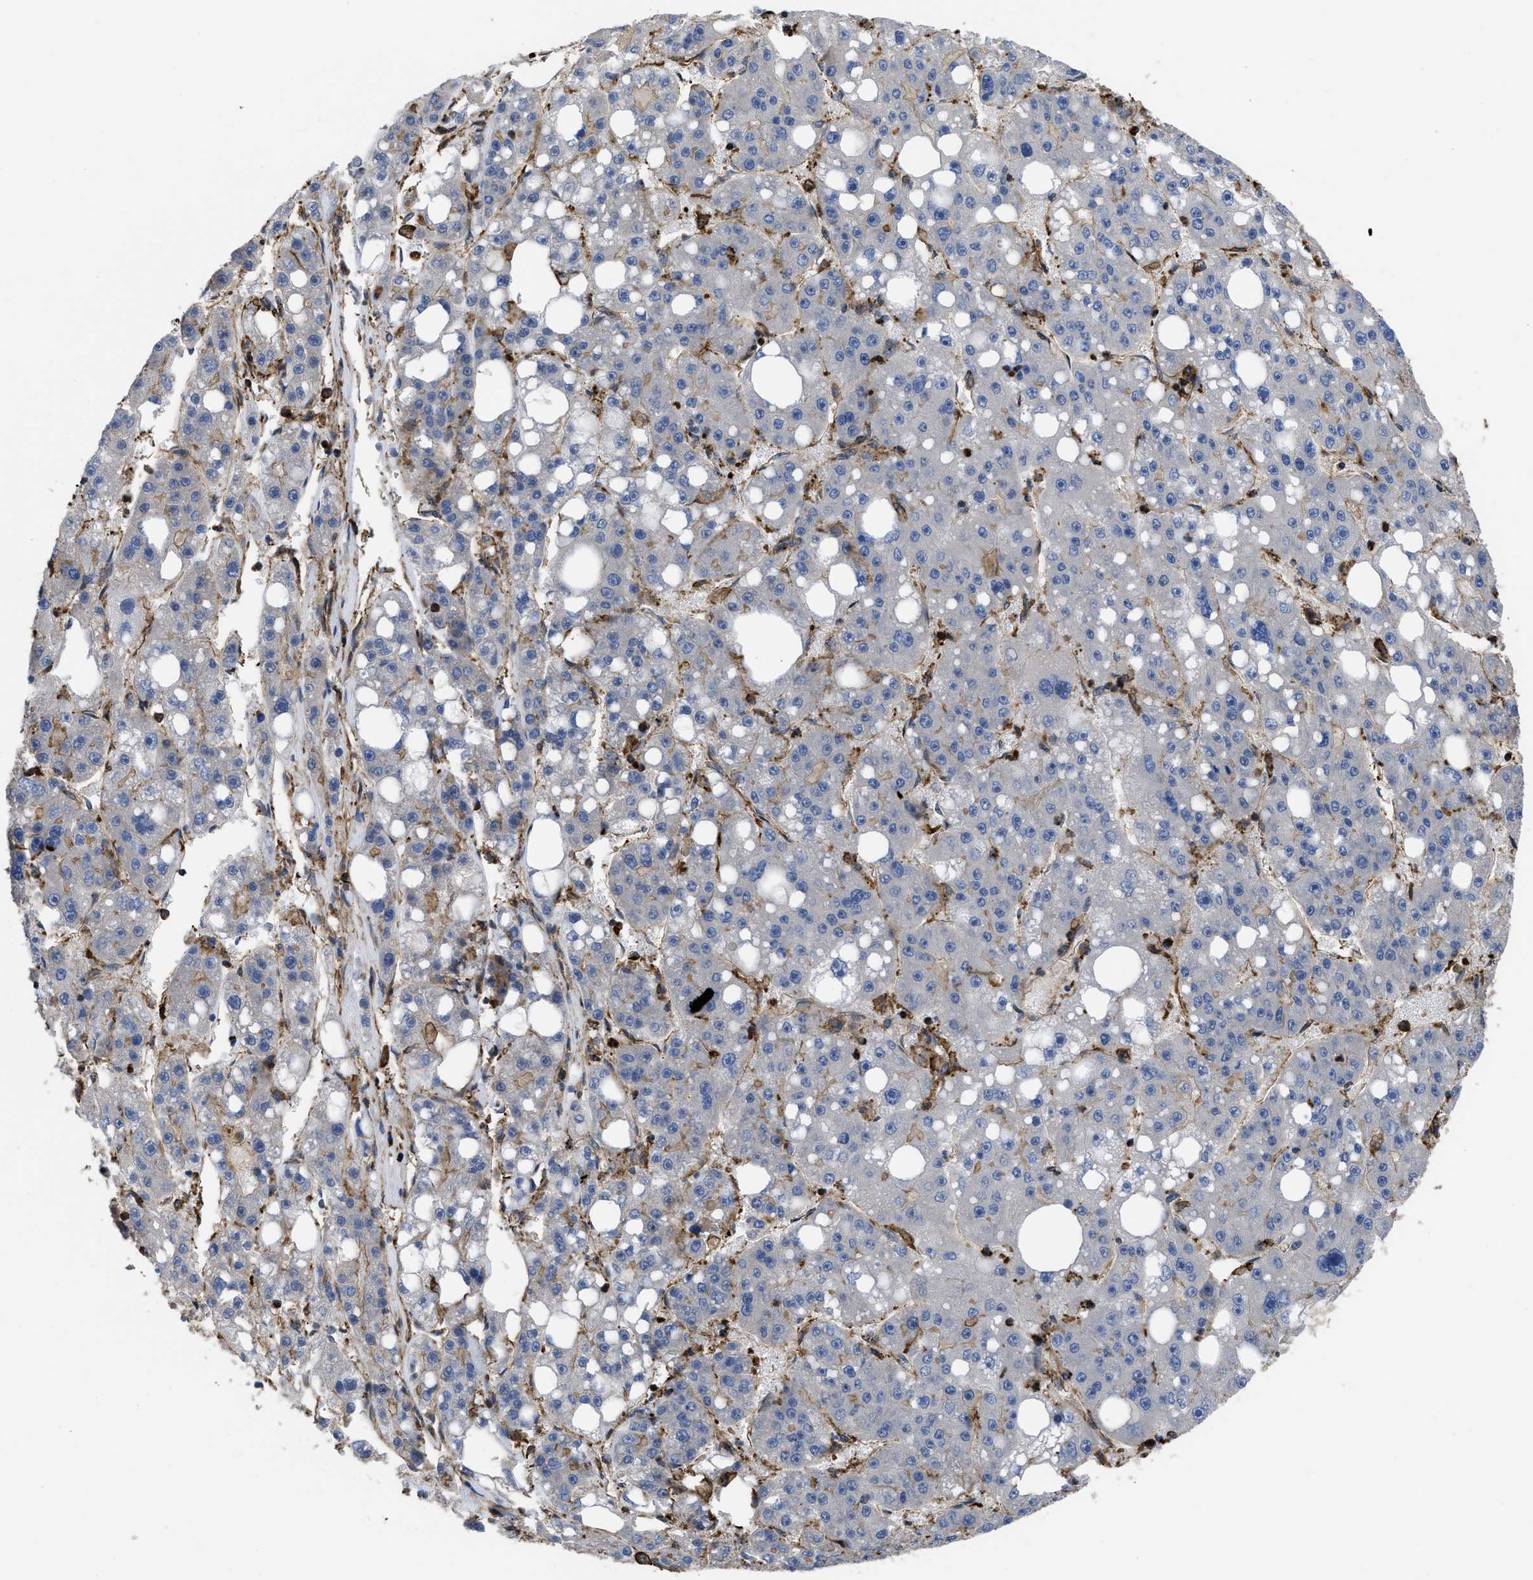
{"staining": {"intensity": "negative", "quantity": "none", "location": "none"}, "tissue": "liver cancer", "cell_type": "Tumor cells", "image_type": "cancer", "snomed": [{"axis": "morphology", "description": "Carcinoma, Hepatocellular, NOS"}, {"axis": "topography", "description": "Liver"}], "caption": "A high-resolution image shows immunohistochemistry staining of hepatocellular carcinoma (liver), which shows no significant expression in tumor cells.", "gene": "SCUBE2", "patient": {"sex": "female", "age": 61}}